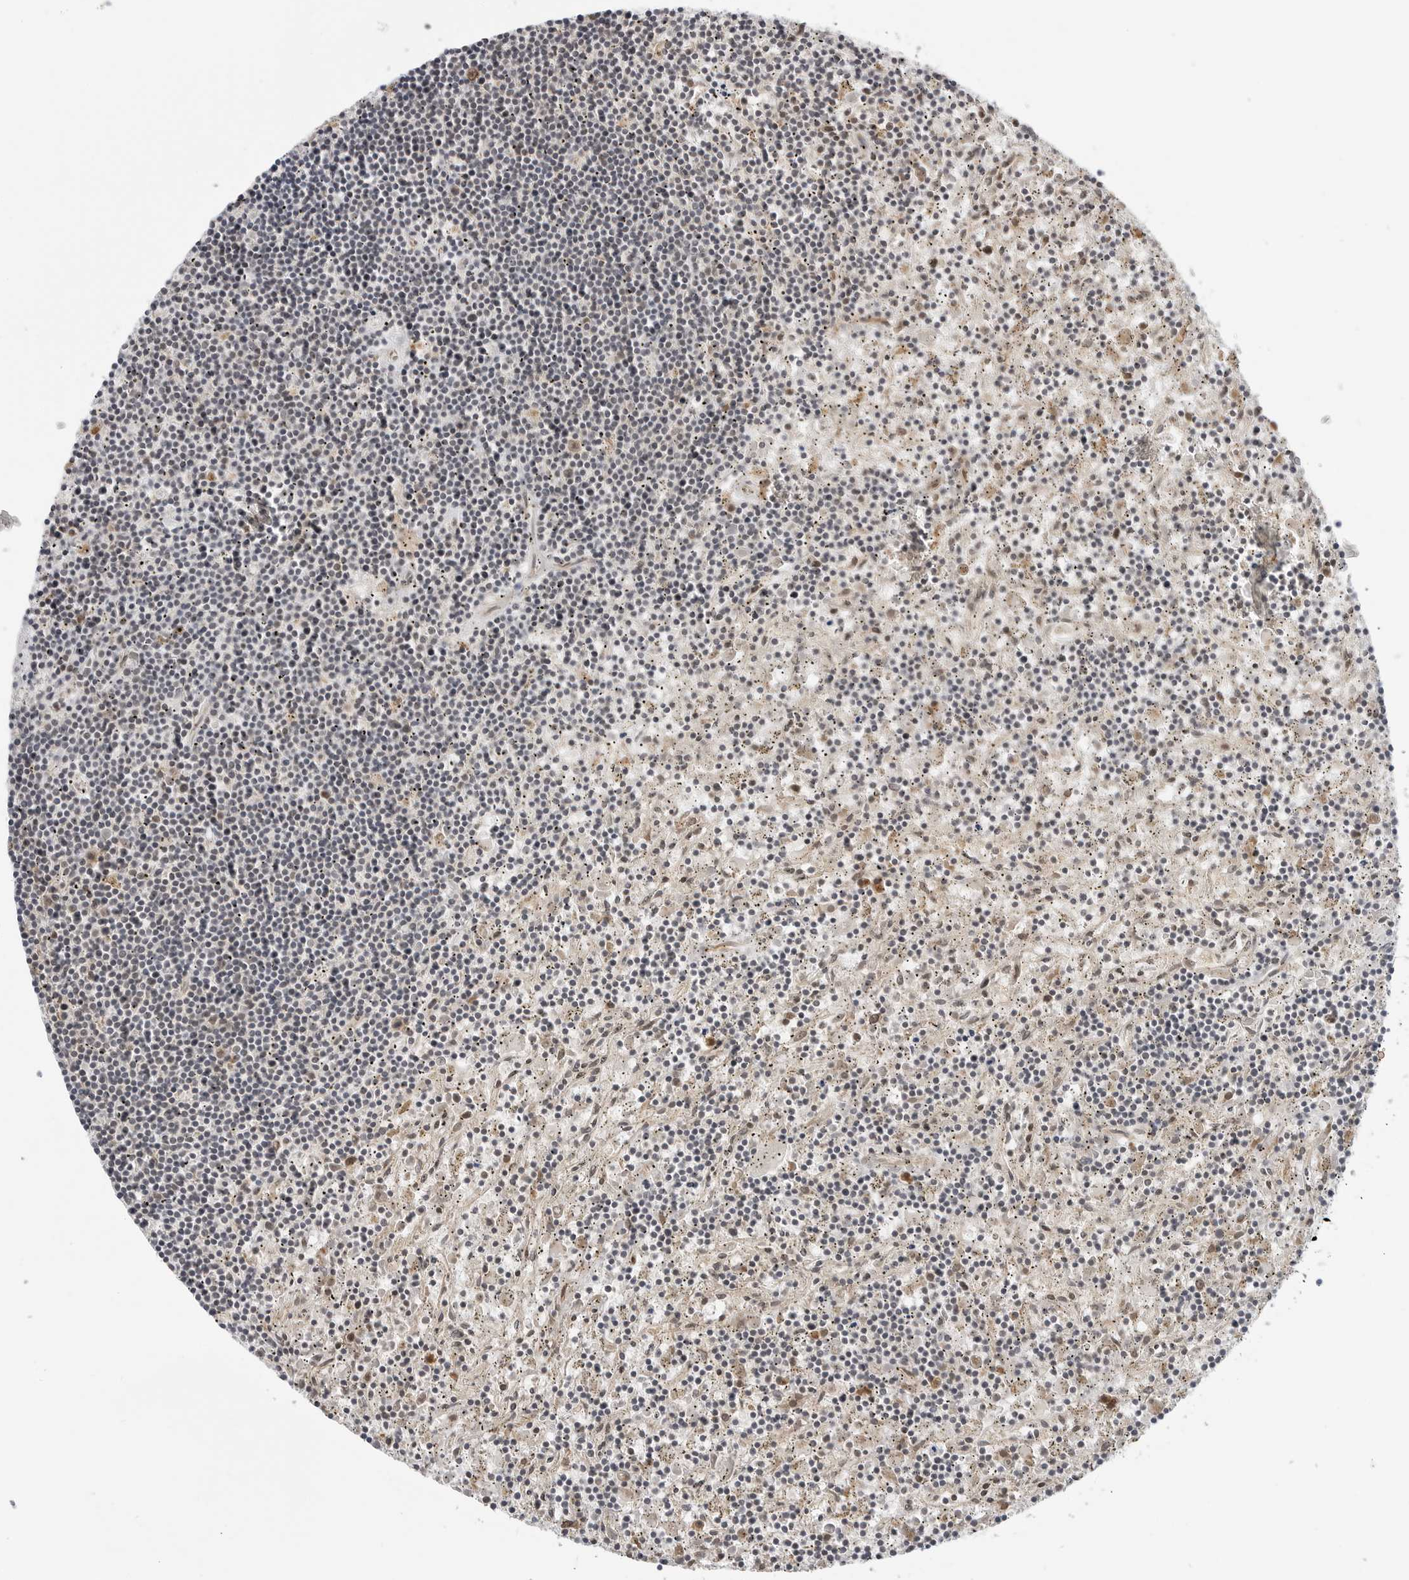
{"staining": {"intensity": "negative", "quantity": "none", "location": "none"}, "tissue": "lymphoma", "cell_type": "Tumor cells", "image_type": "cancer", "snomed": [{"axis": "morphology", "description": "Malignant lymphoma, non-Hodgkin's type, Low grade"}, {"axis": "topography", "description": "Spleen"}], "caption": "Immunohistochemistry (IHC) photomicrograph of human lymphoma stained for a protein (brown), which demonstrates no staining in tumor cells.", "gene": "TIPRL", "patient": {"sex": "male", "age": 76}}